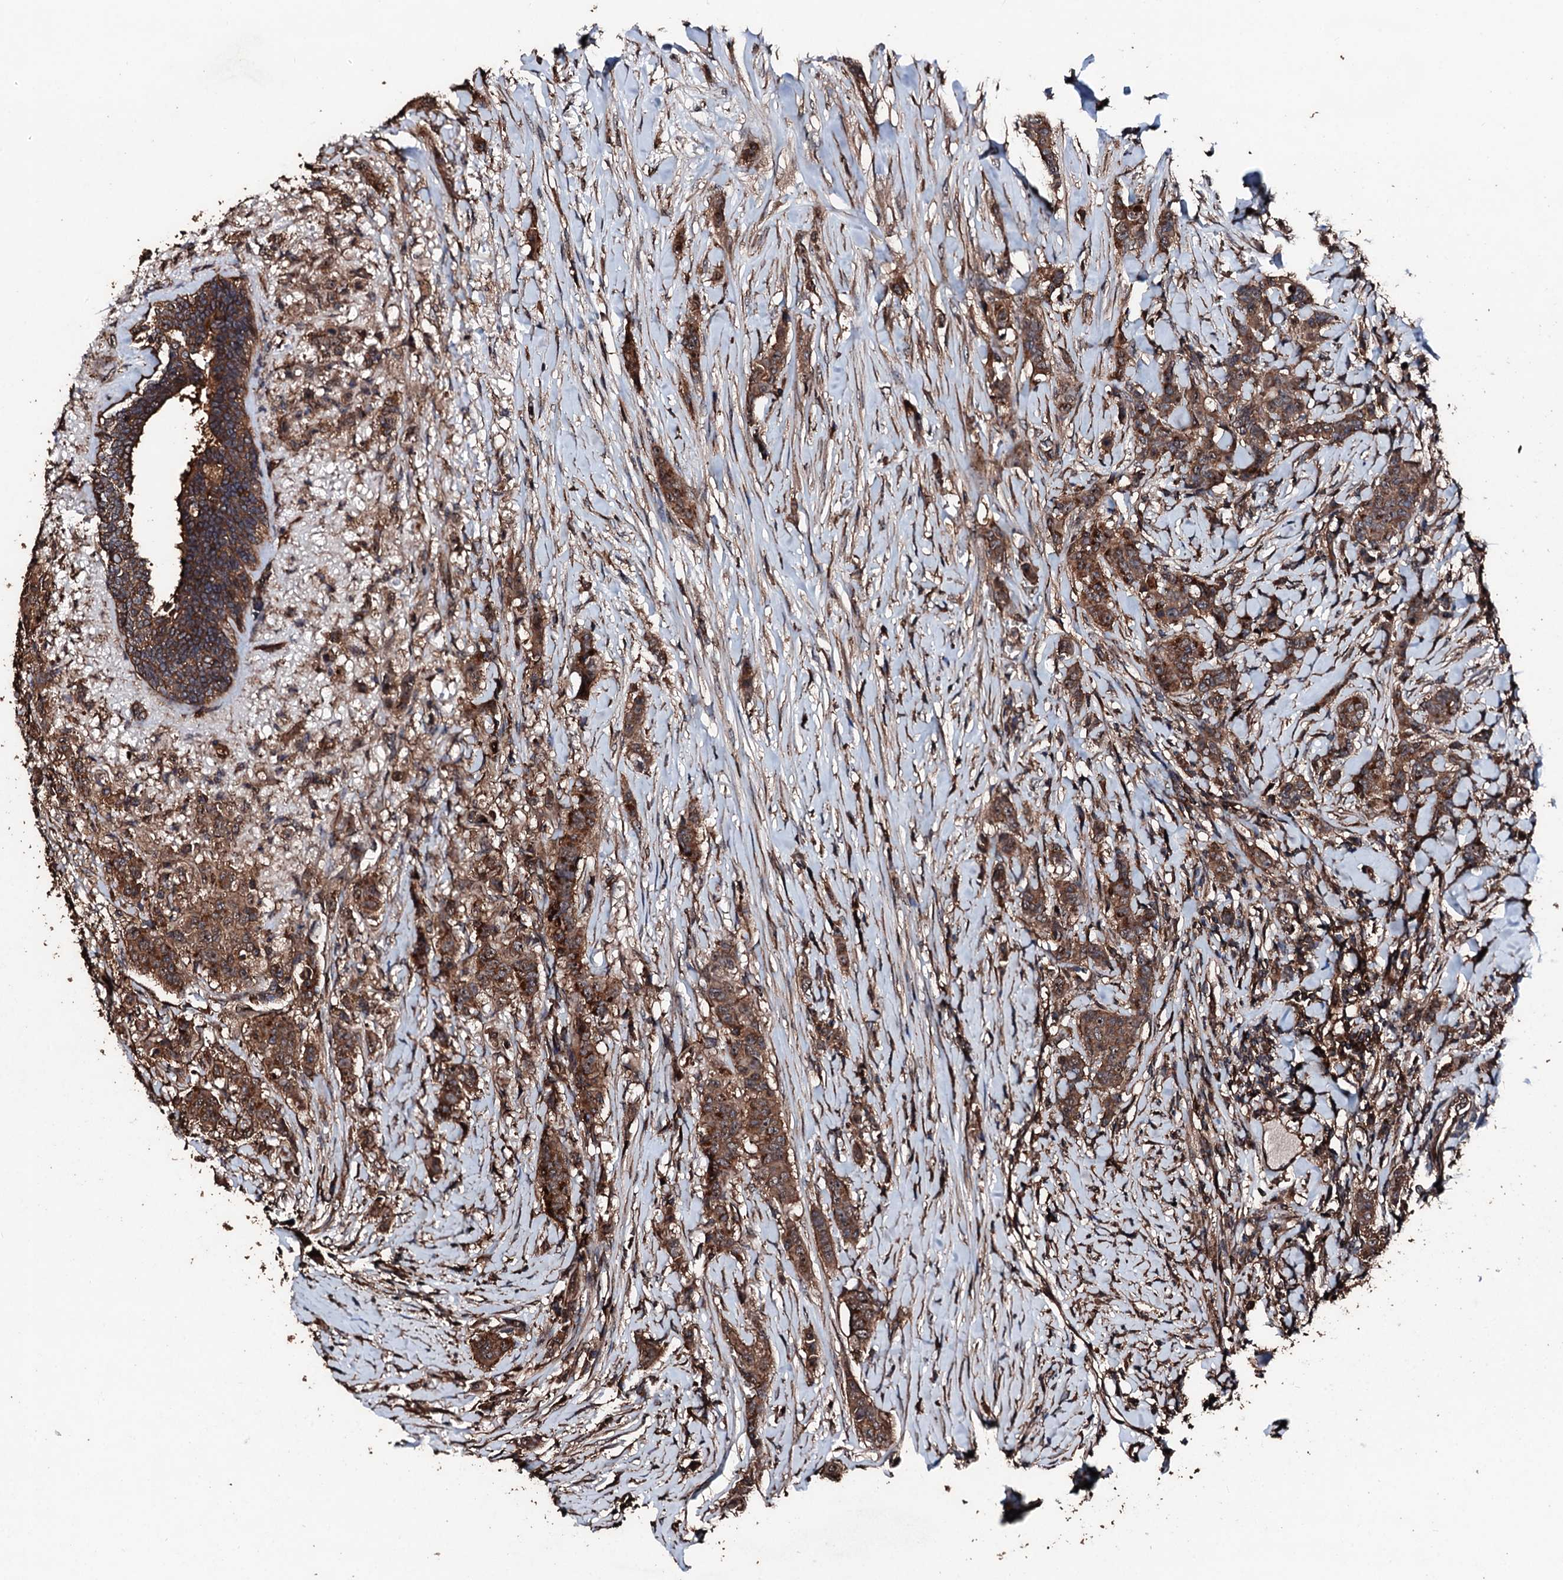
{"staining": {"intensity": "strong", "quantity": ">75%", "location": "cytoplasmic/membranous"}, "tissue": "breast cancer", "cell_type": "Tumor cells", "image_type": "cancer", "snomed": [{"axis": "morphology", "description": "Duct carcinoma"}, {"axis": "topography", "description": "Breast"}], "caption": "Protein expression analysis of infiltrating ductal carcinoma (breast) shows strong cytoplasmic/membranous staining in about >75% of tumor cells.", "gene": "KIF18A", "patient": {"sex": "female", "age": 40}}